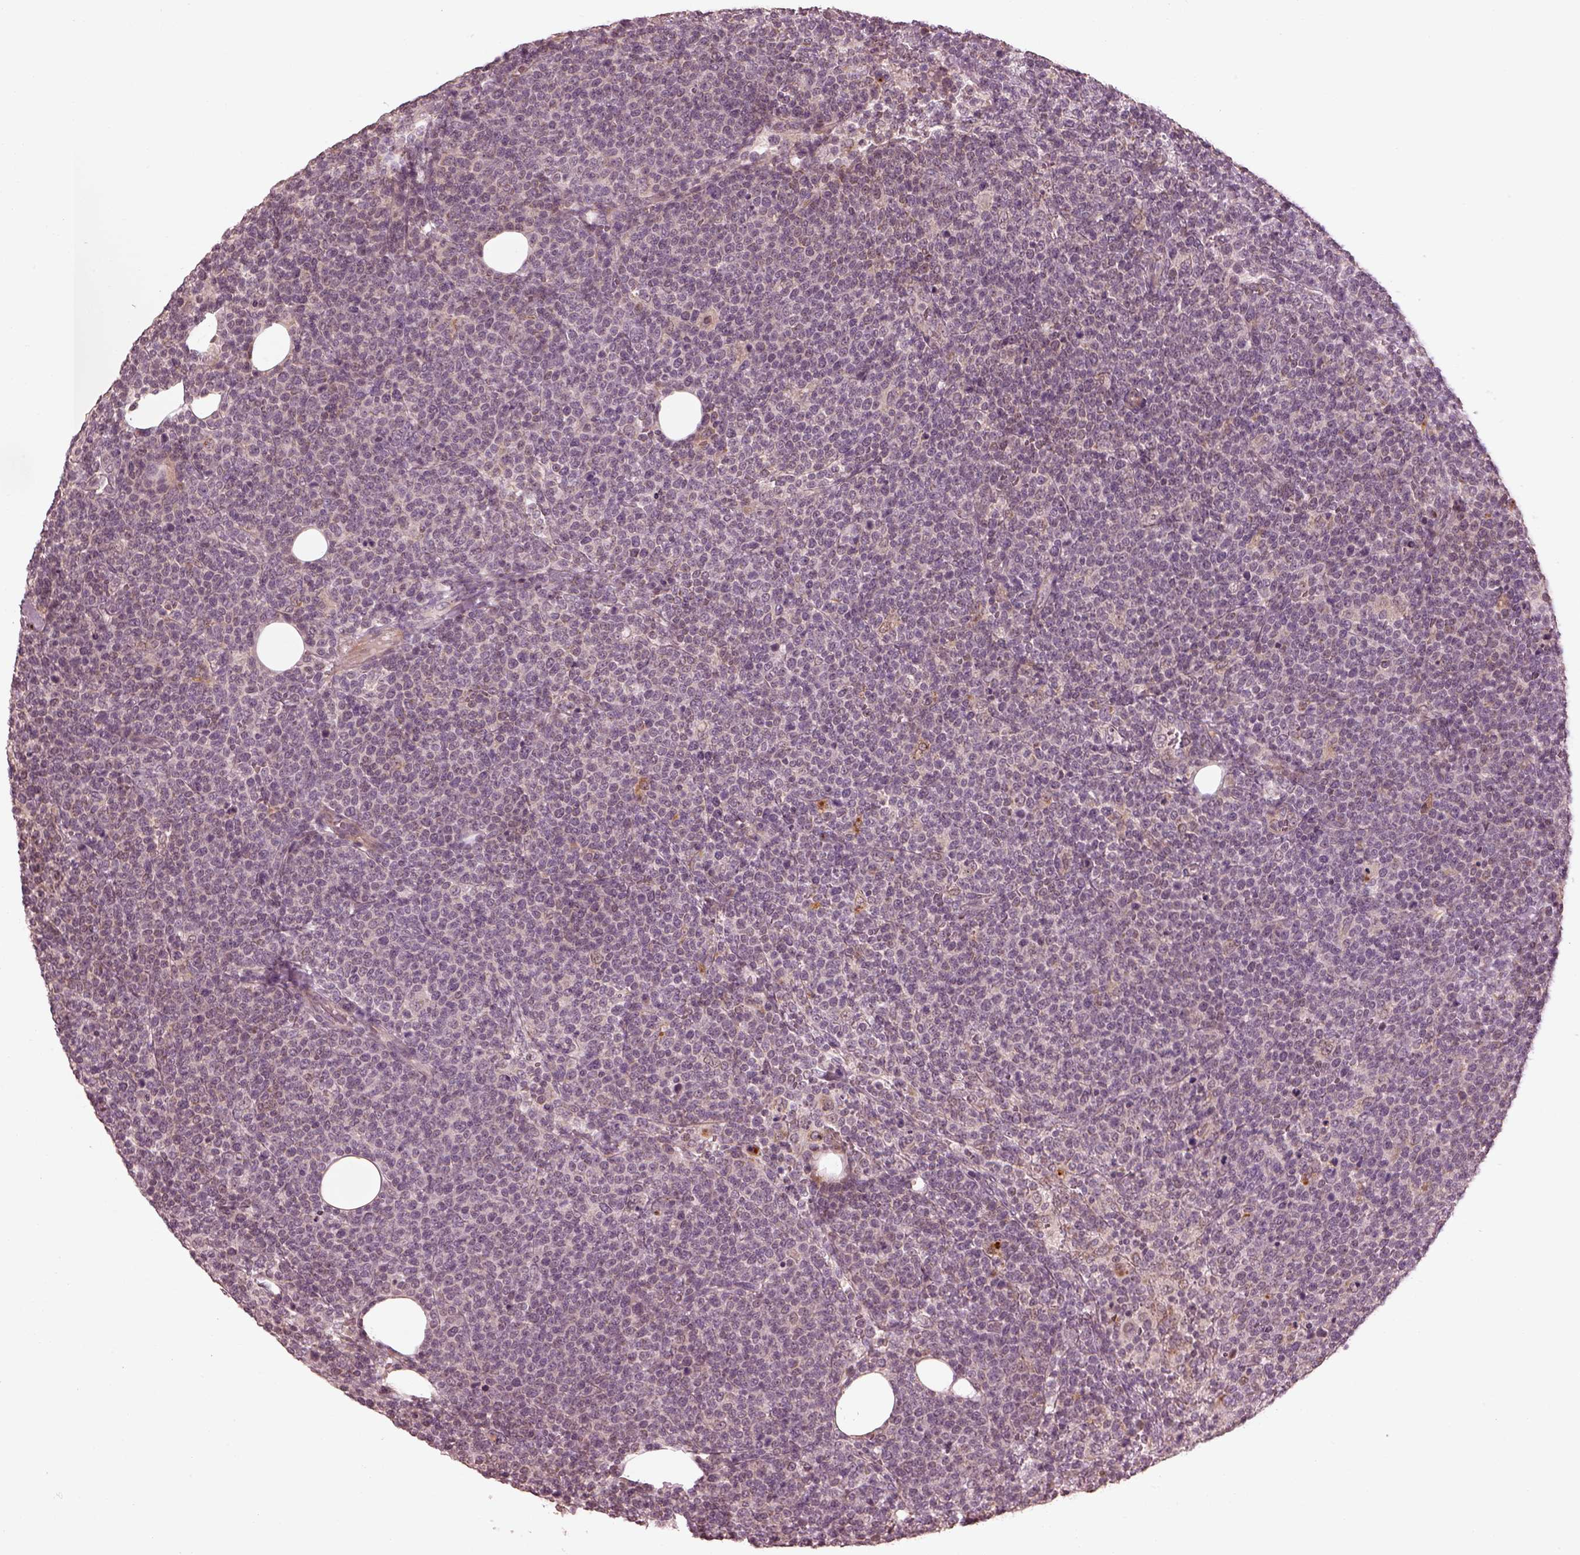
{"staining": {"intensity": "negative", "quantity": "none", "location": "none"}, "tissue": "lymphoma", "cell_type": "Tumor cells", "image_type": "cancer", "snomed": [{"axis": "morphology", "description": "Malignant lymphoma, non-Hodgkin's type, High grade"}, {"axis": "topography", "description": "Lymph node"}], "caption": "DAB immunohistochemical staining of human high-grade malignant lymphoma, non-Hodgkin's type reveals no significant positivity in tumor cells.", "gene": "SLC25A46", "patient": {"sex": "male", "age": 61}}